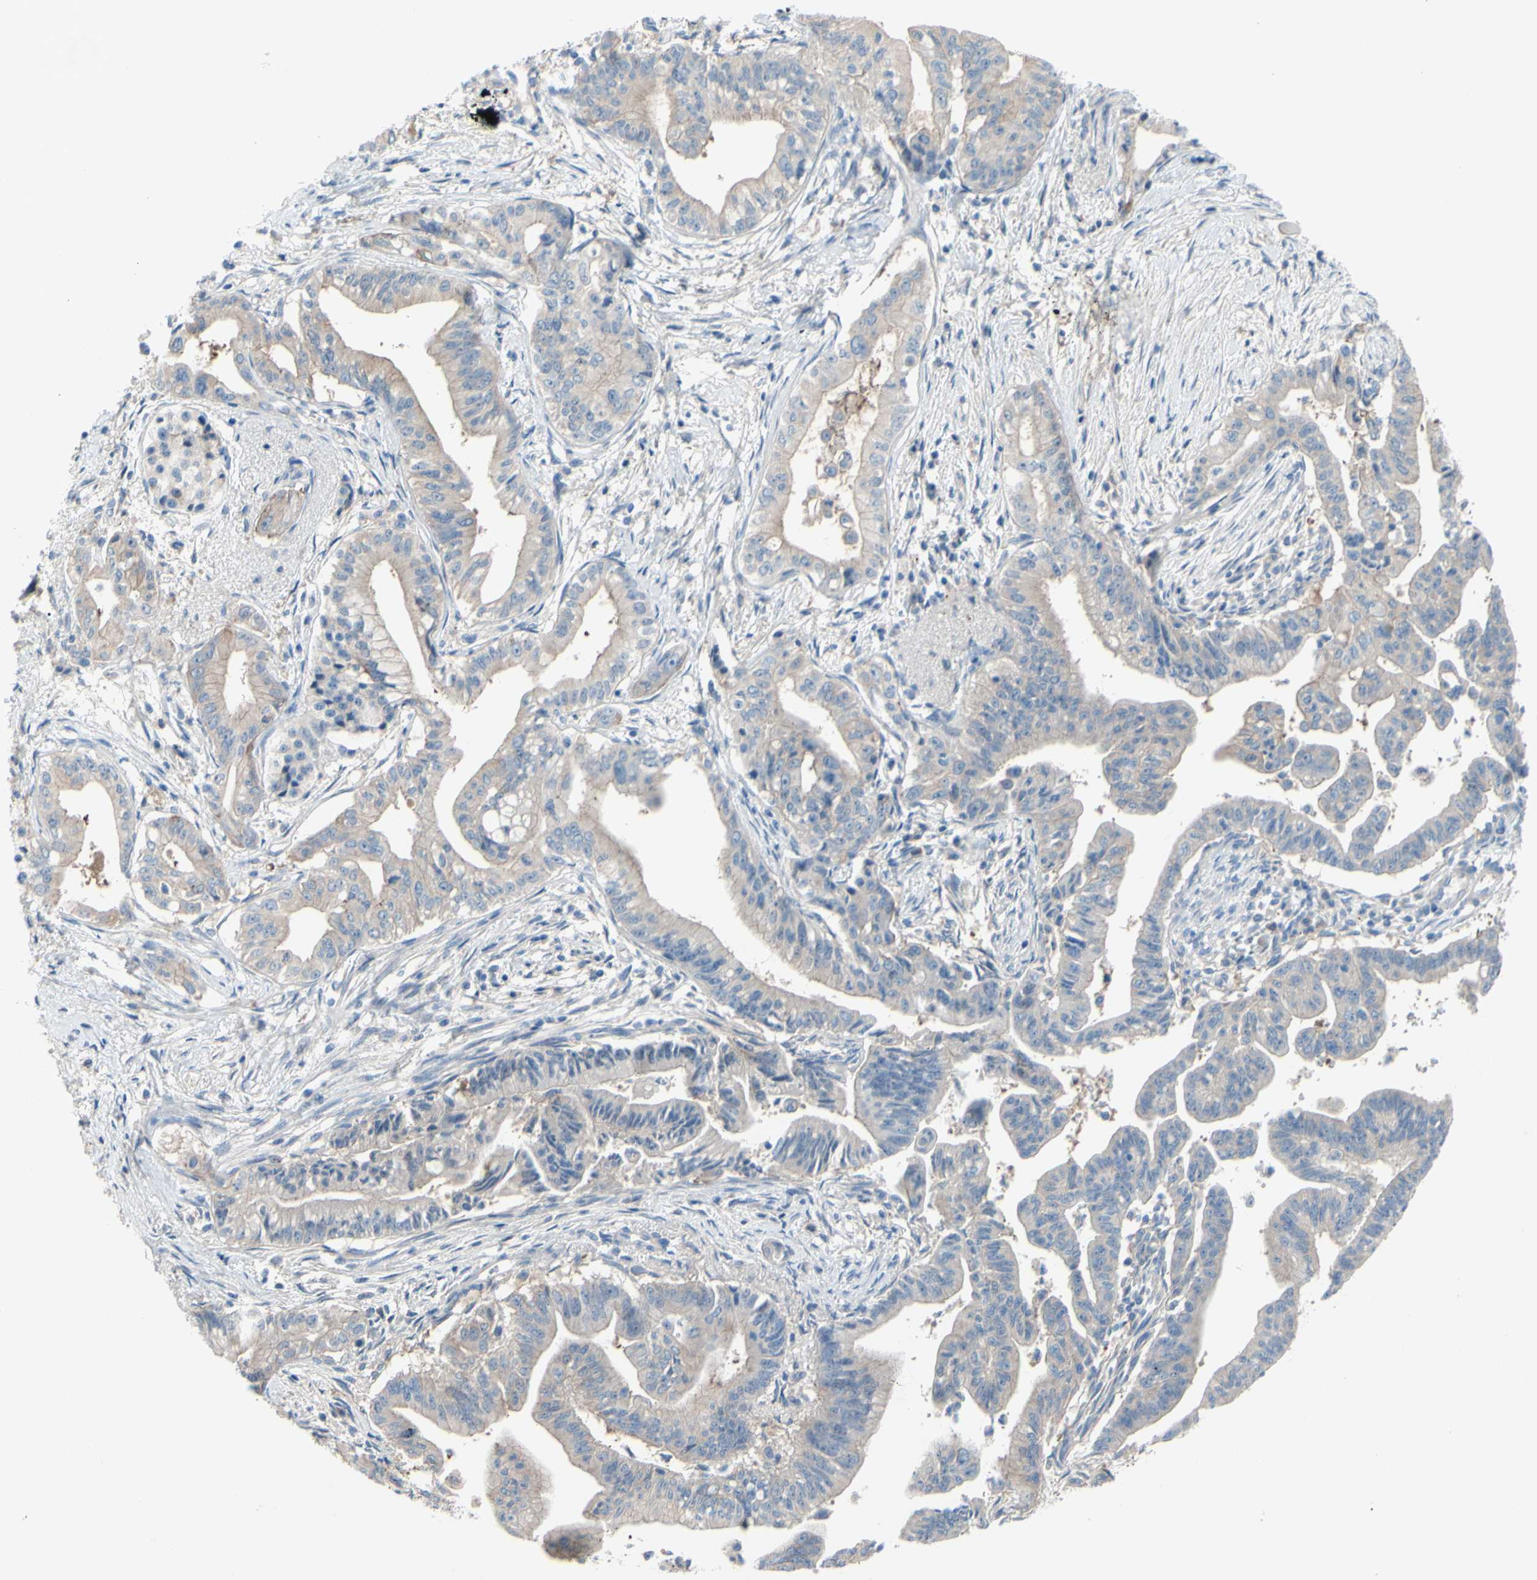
{"staining": {"intensity": "weak", "quantity": "25%-75%", "location": "cytoplasmic/membranous"}, "tissue": "pancreatic cancer", "cell_type": "Tumor cells", "image_type": "cancer", "snomed": [{"axis": "morphology", "description": "Adenocarcinoma, NOS"}, {"axis": "topography", "description": "Pancreas"}], "caption": "Weak cytoplasmic/membranous expression for a protein is appreciated in approximately 25%-75% of tumor cells of pancreatic adenocarcinoma using IHC.", "gene": "TMEM59L", "patient": {"sex": "male", "age": 70}}